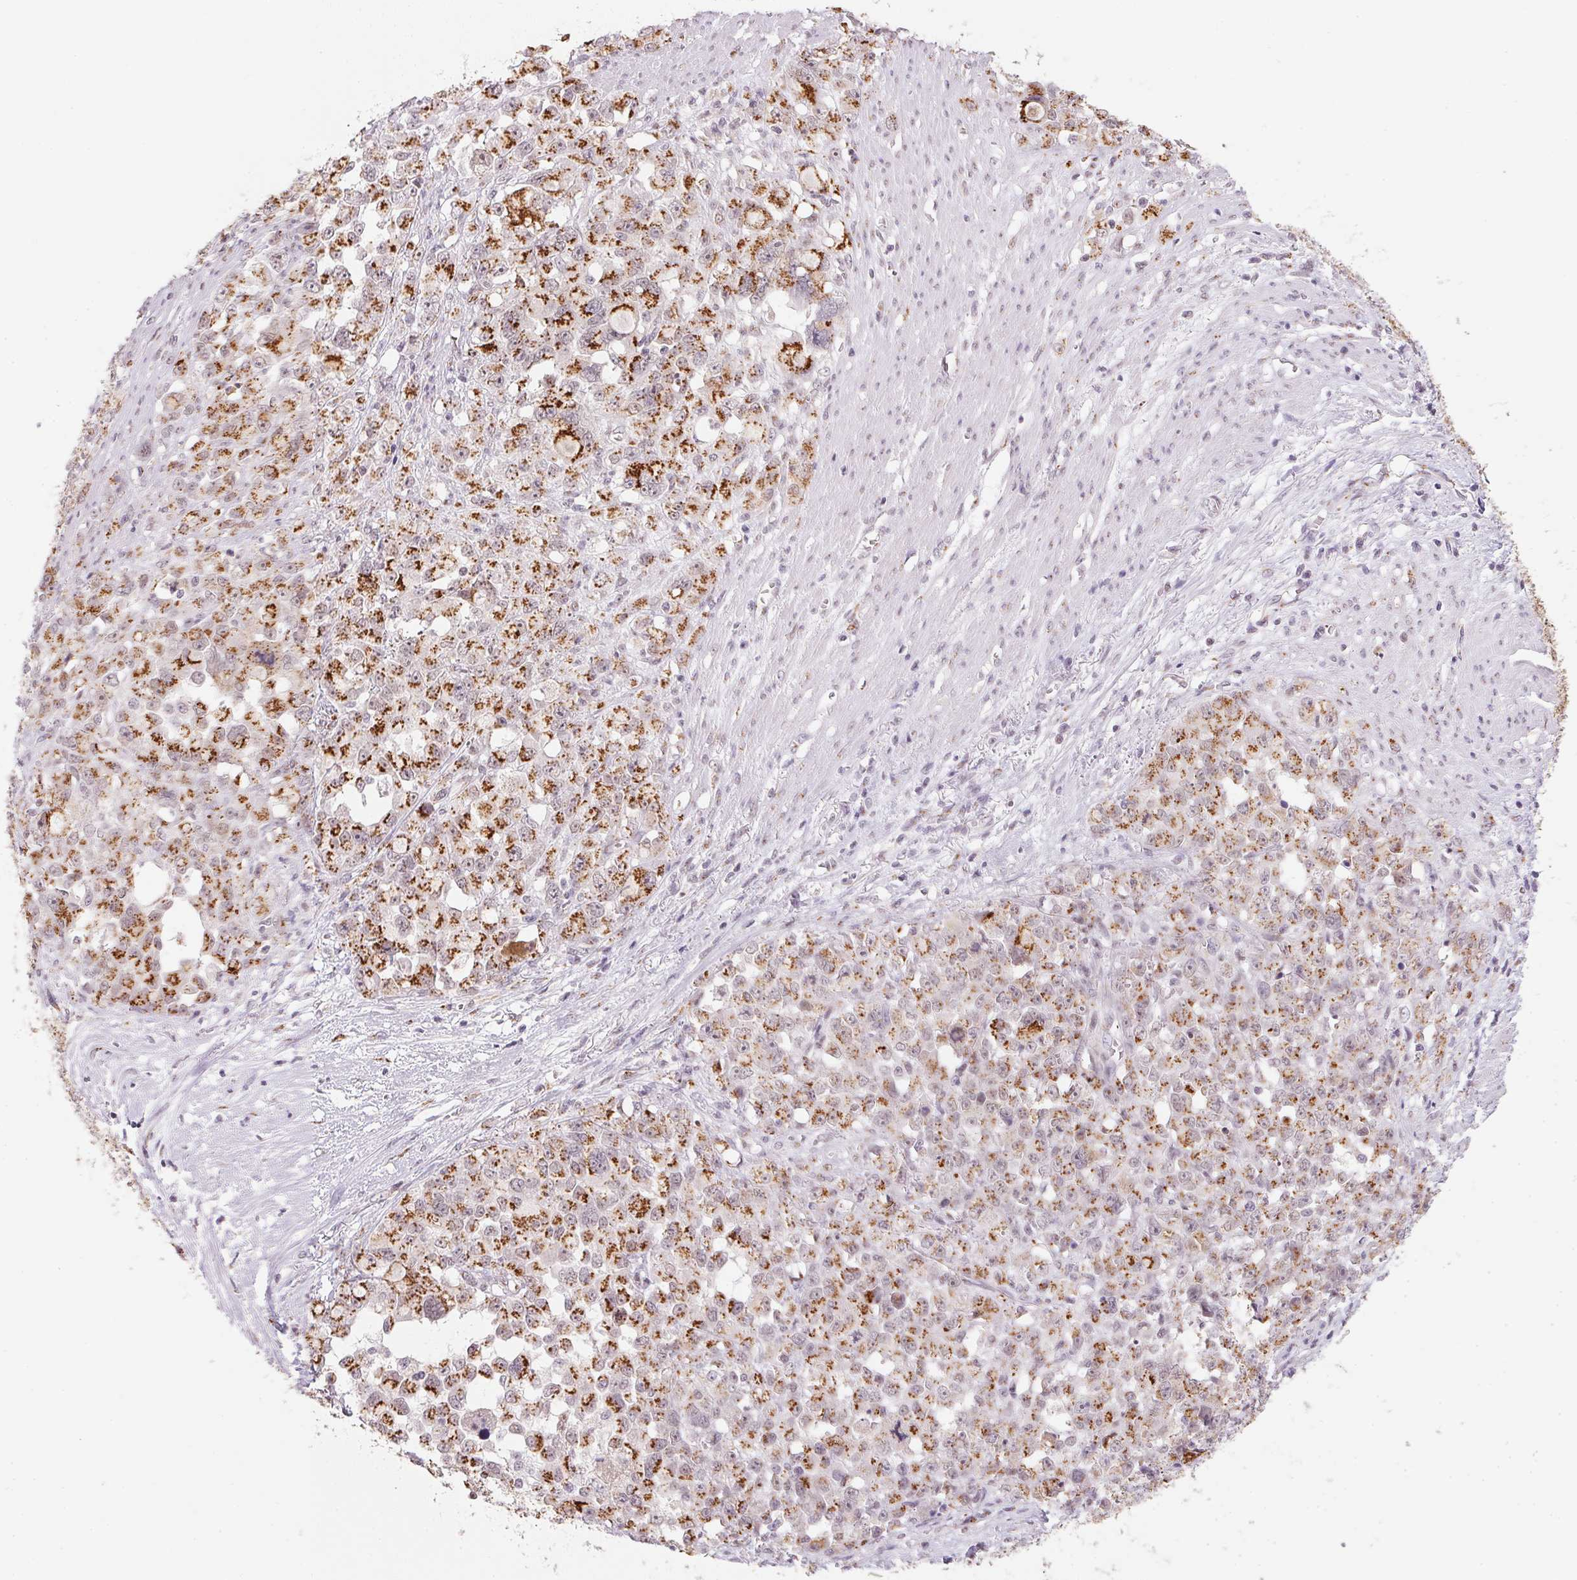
{"staining": {"intensity": "strong", "quantity": ">75%", "location": "cytoplasmic/membranous"}, "tissue": "stomach cancer", "cell_type": "Tumor cells", "image_type": "cancer", "snomed": [{"axis": "morphology", "description": "Adenocarcinoma, NOS"}, {"axis": "topography", "description": "Stomach"}], "caption": "Protein expression analysis of human stomach cancer (adenocarcinoma) reveals strong cytoplasmic/membranous staining in about >75% of tumor cells. (DAB (3,3'-diaminobenzidine) = brown stain, brightfield microscopy at high magnification).", "gene": "RAB22A", "patient": {"sex": "female", "age": 76}}